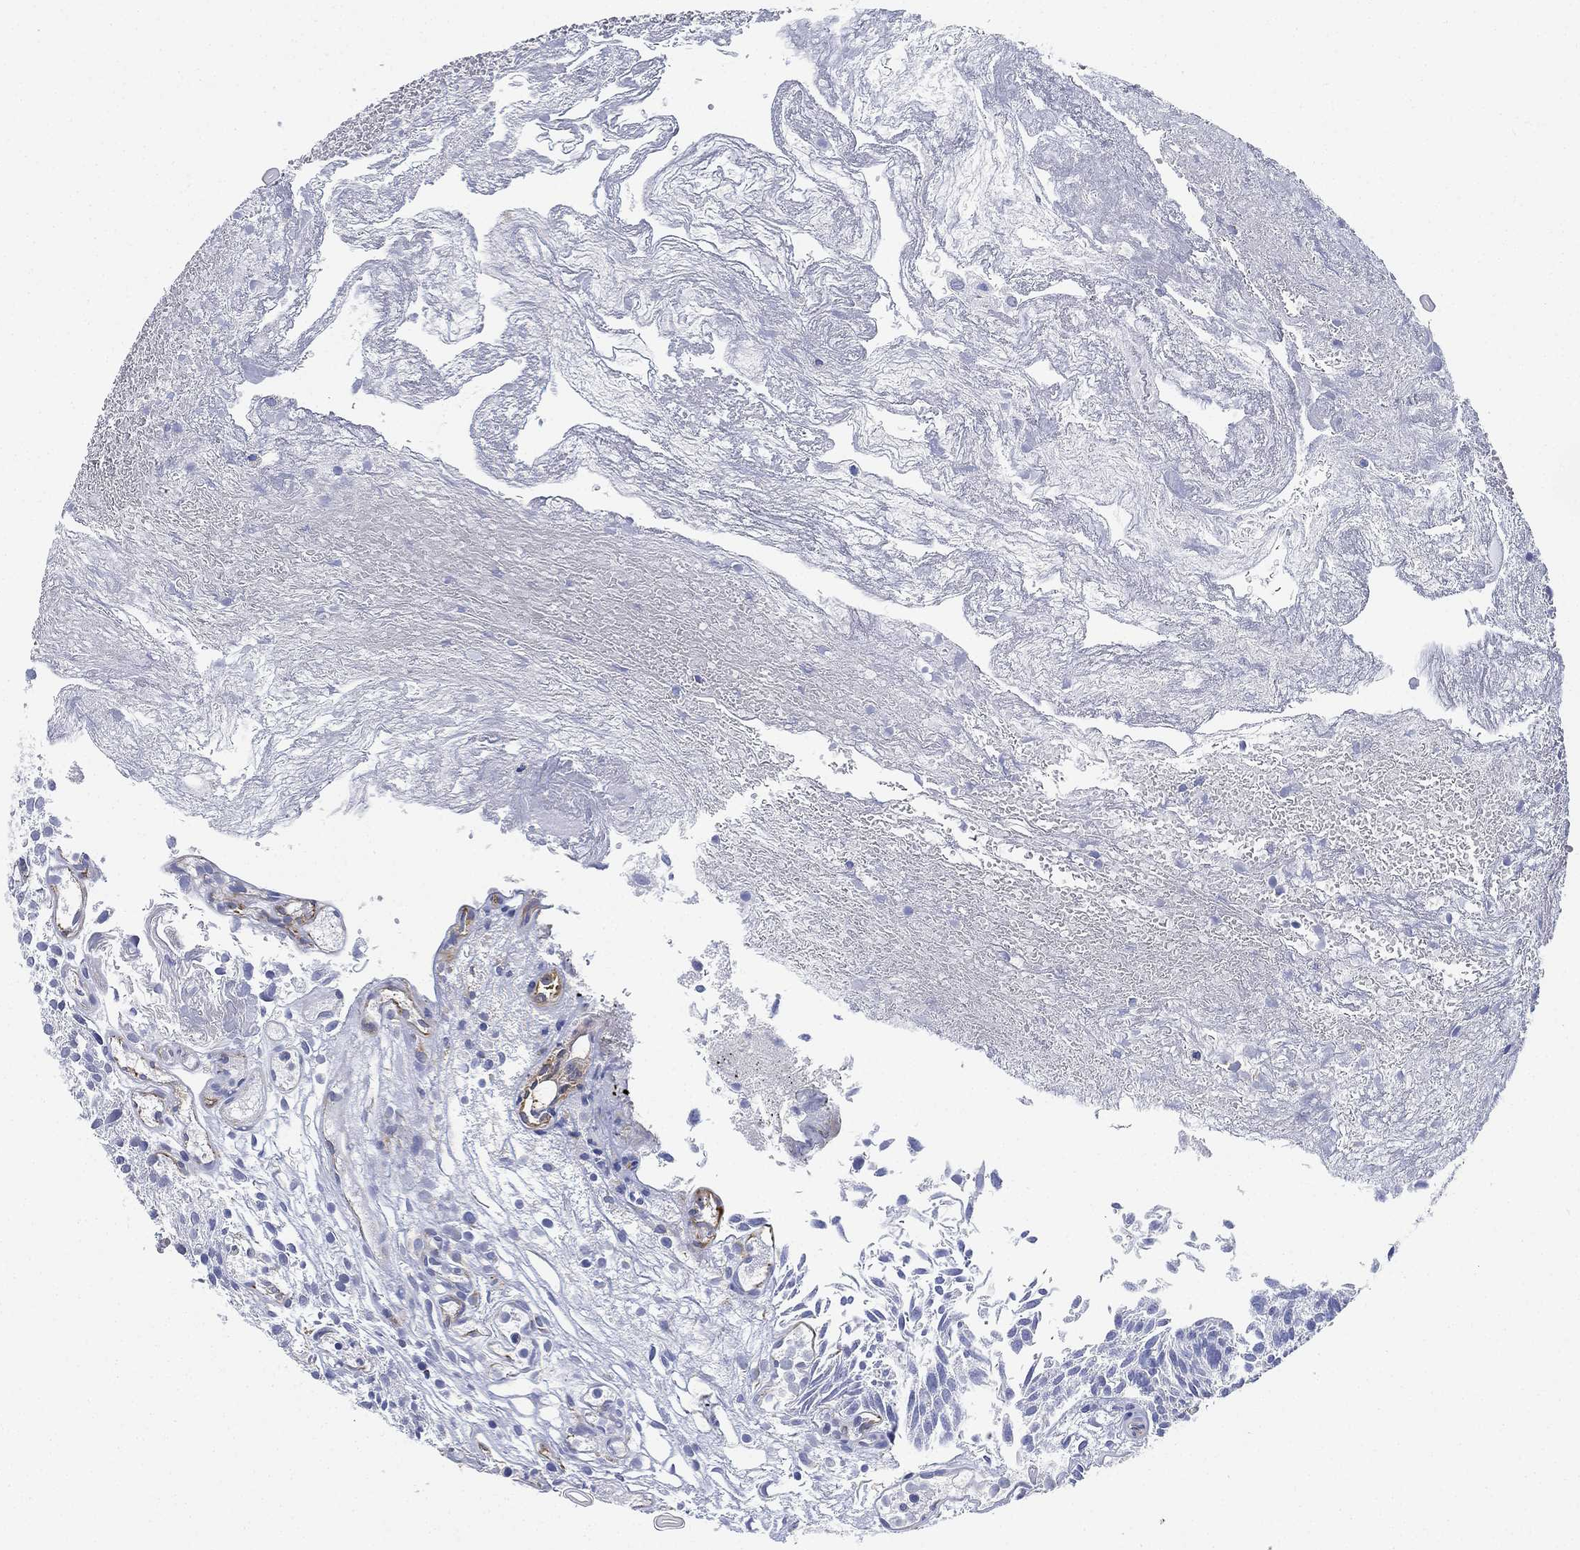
{"staining": {"intensity": "negative", "quantity": "none", "location": "none"}, "tissue": "urothelial cancer", "cell_type": "Tumor cells", "image_type": "cancer", "snomed": [{"axis": "morphology", "description": "Urothelial carcinoma, Low grade"}, {"axis": "topography", "description": "Urinary bladder"}], "caption": "This is an immunohistochemistry image of low-grade urothelial carcinoma. There is no staining in tumor cells.", "gene": "PSKH2", "patient": {"sex": "male", "age": 79}}